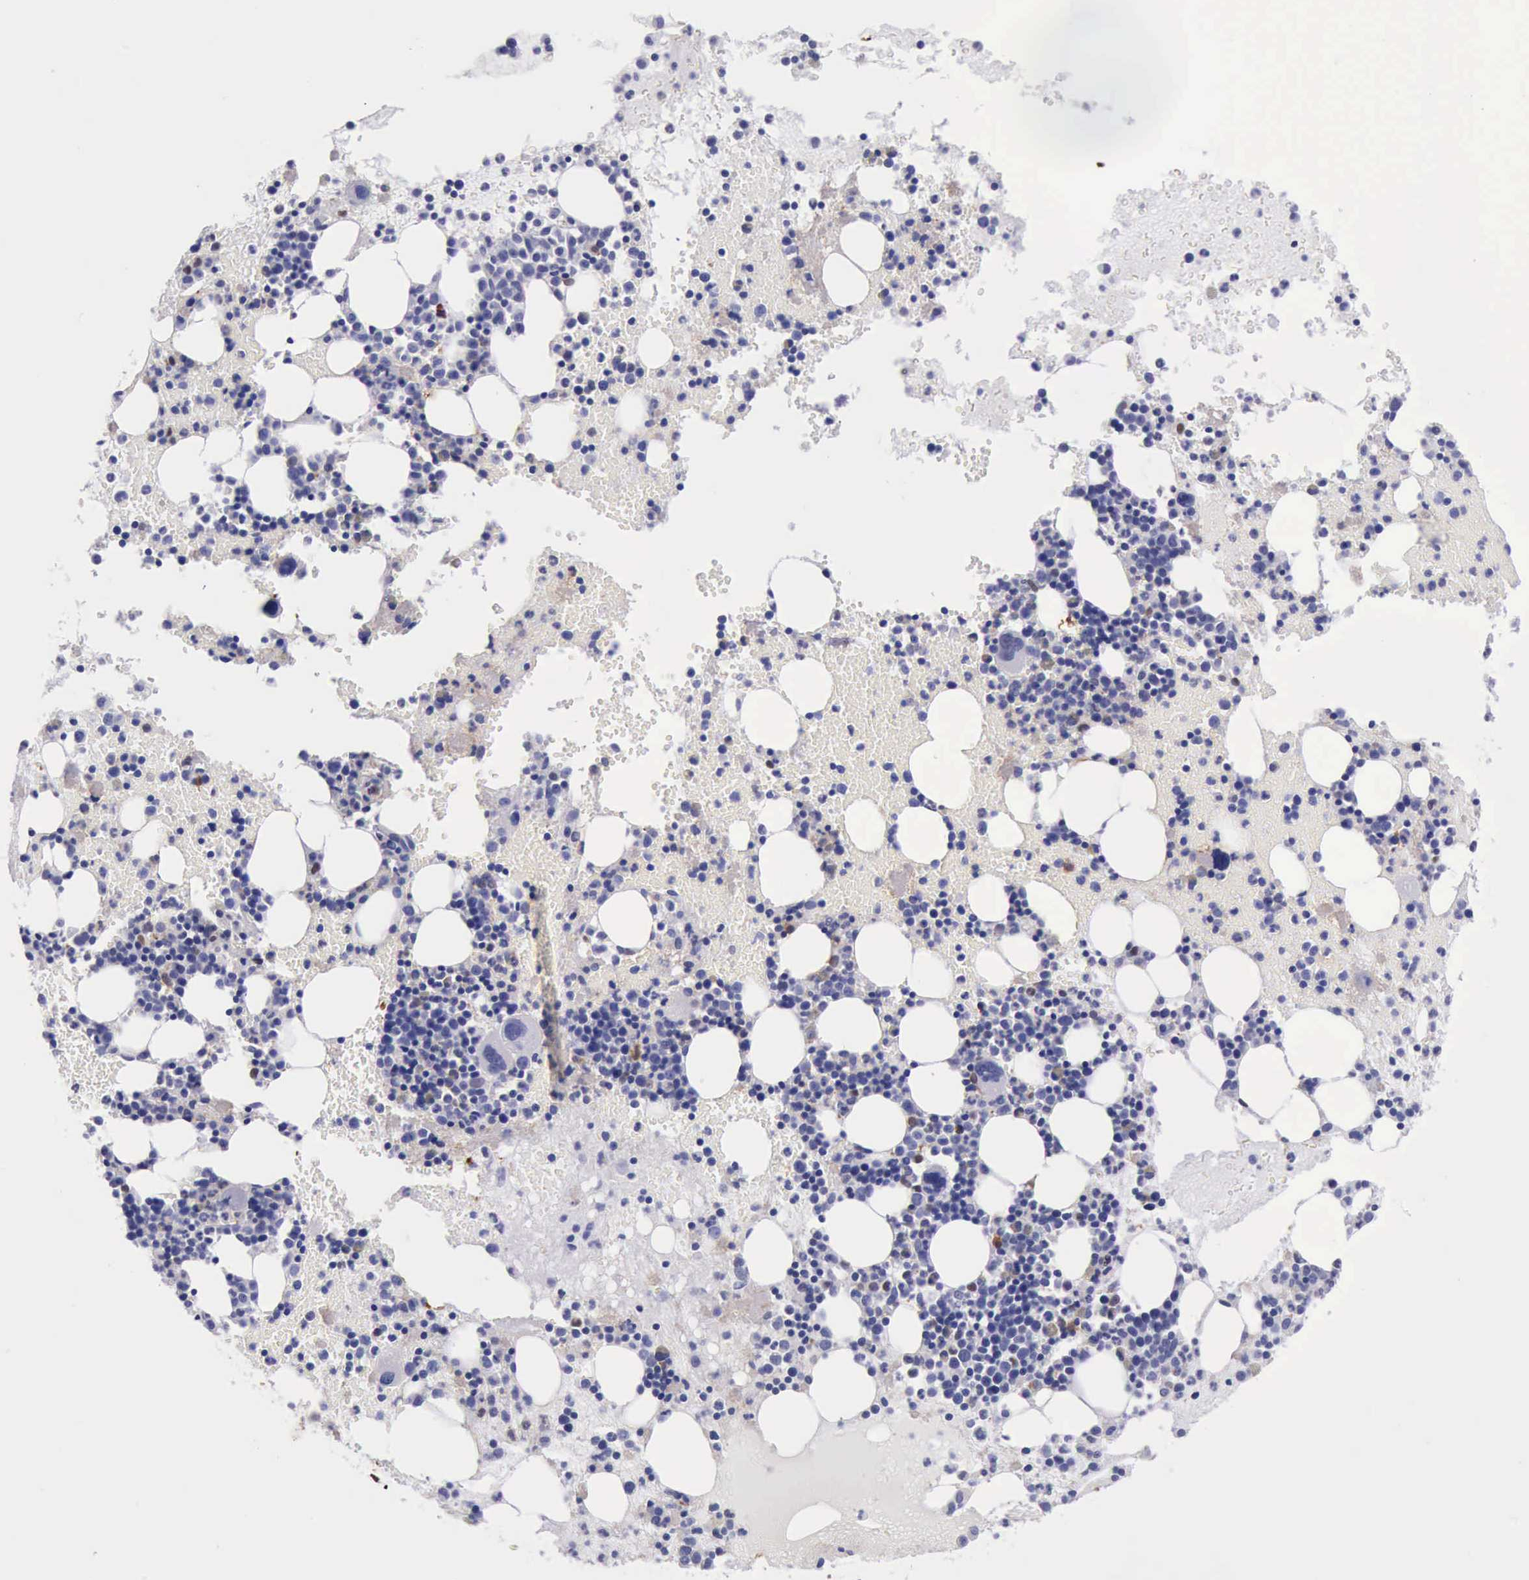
{"staining": {"intensity": "strong", "quantity": "<25%", "location": "cytoplasmic/membranous"}, "tissue": "bone marrow", "cell_type": "Hematopoietic cells", "image_type": "normal", "snomed": [{"axis": "morphology", "description": "Normal tissue, NOS"}, {"axis": "topography", "description": "Bone marrow"}], "caption": "High-magnification brightfield microscopy of benign bone marrow stained with DAB (brown) and counterstained with hematoxylin (blue). hematopoietic cells exhibit strong cytoplasmic/membranous expression is seen in approximately<25% of cells. (DAB = brown stain, brightfield microscopy at high magnification).", "gene": "TYMP", "patient": {"sex": "male", "age": 15}}